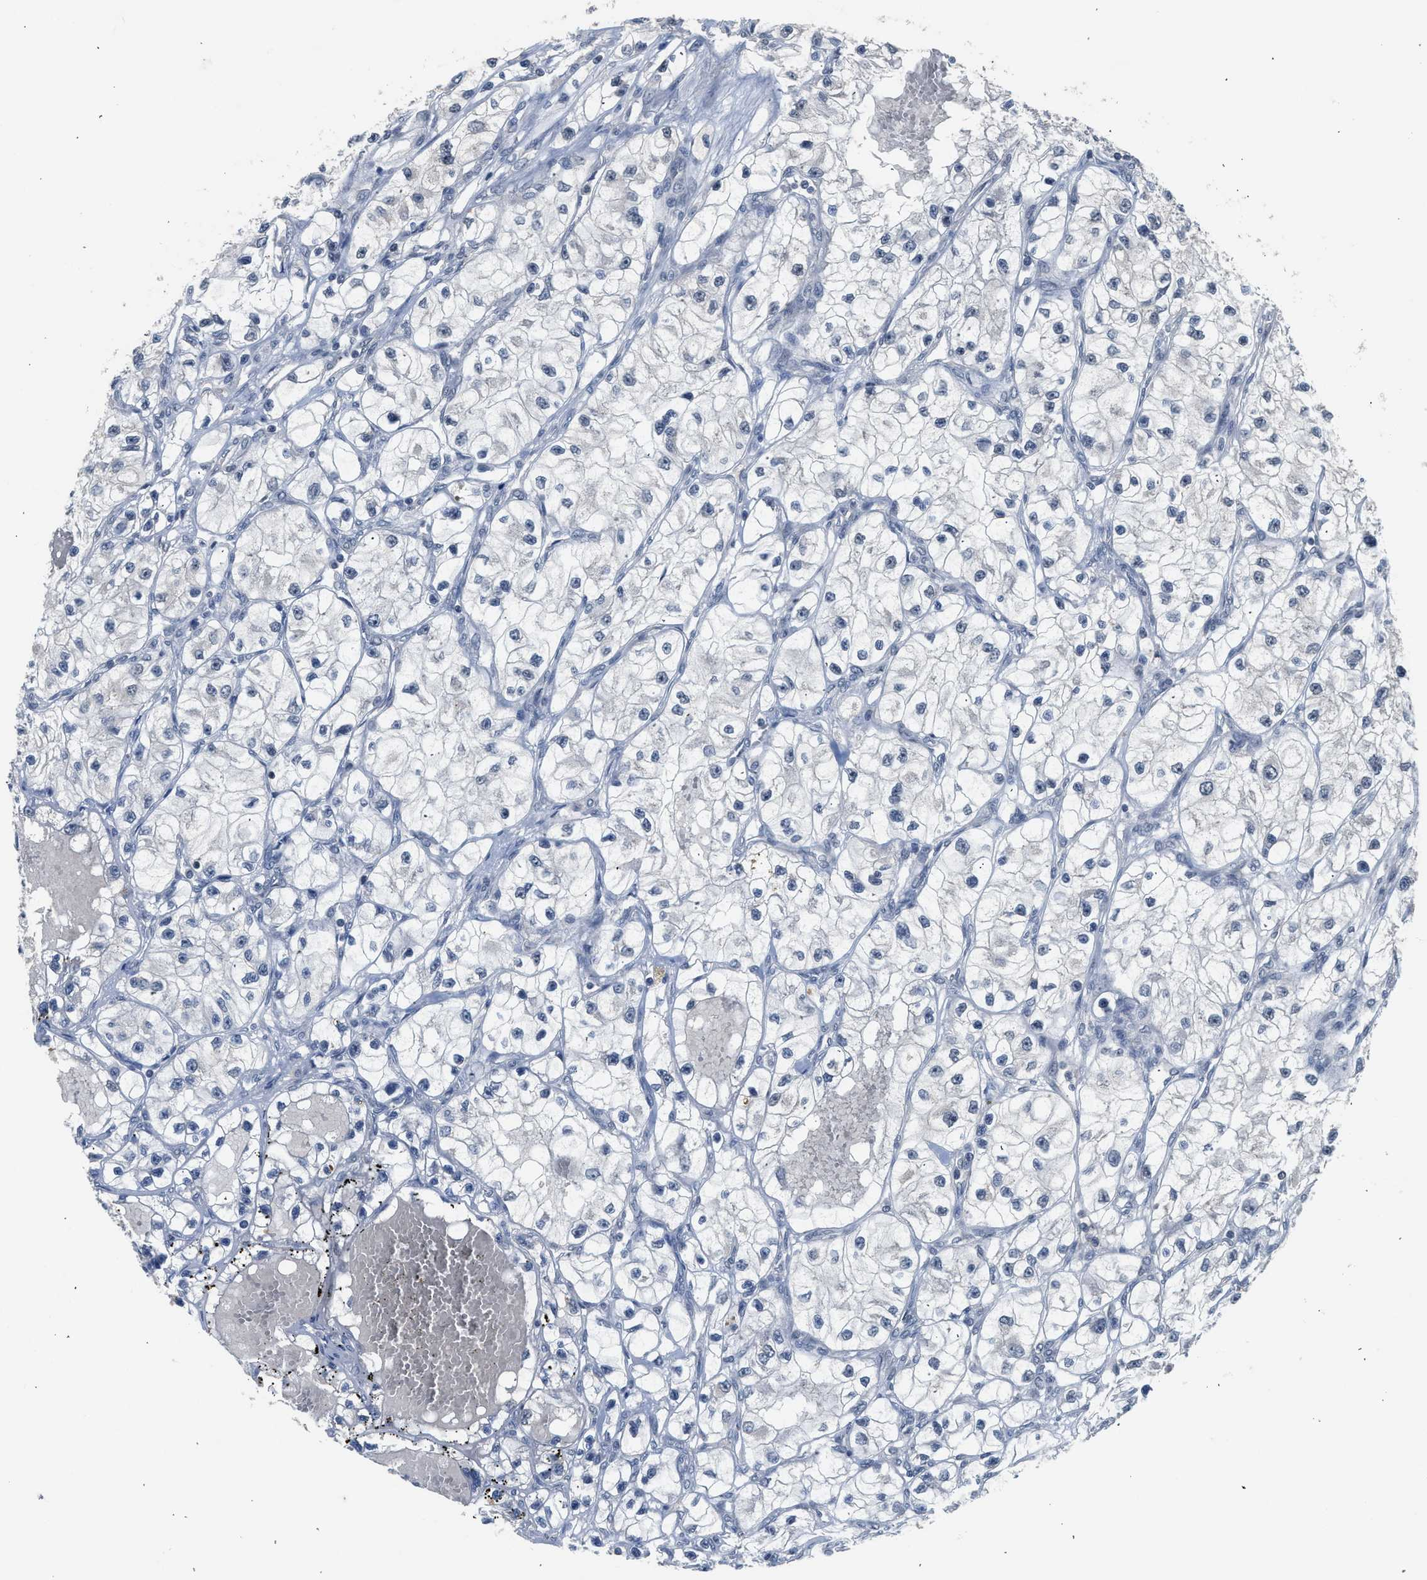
{"staining": {"intensity": "negative", "quantity": "none", "location": "none"}, "tissue": "renal cancer", "cell_type": "Tumor cells", "image_type": "cancer", "snomed": [{"axis": "morphology", "description": "Adenocarcinoma, NOS"}, {"axis": "topography", "description": "Kidney"}], "caption": "Immunohistochemical staining of human adenocarcinoma (renal) exhibits no significant positivity in tumor cells.", "gene": "CSF3R", "patient": {"sex": "female", "age": 57}}